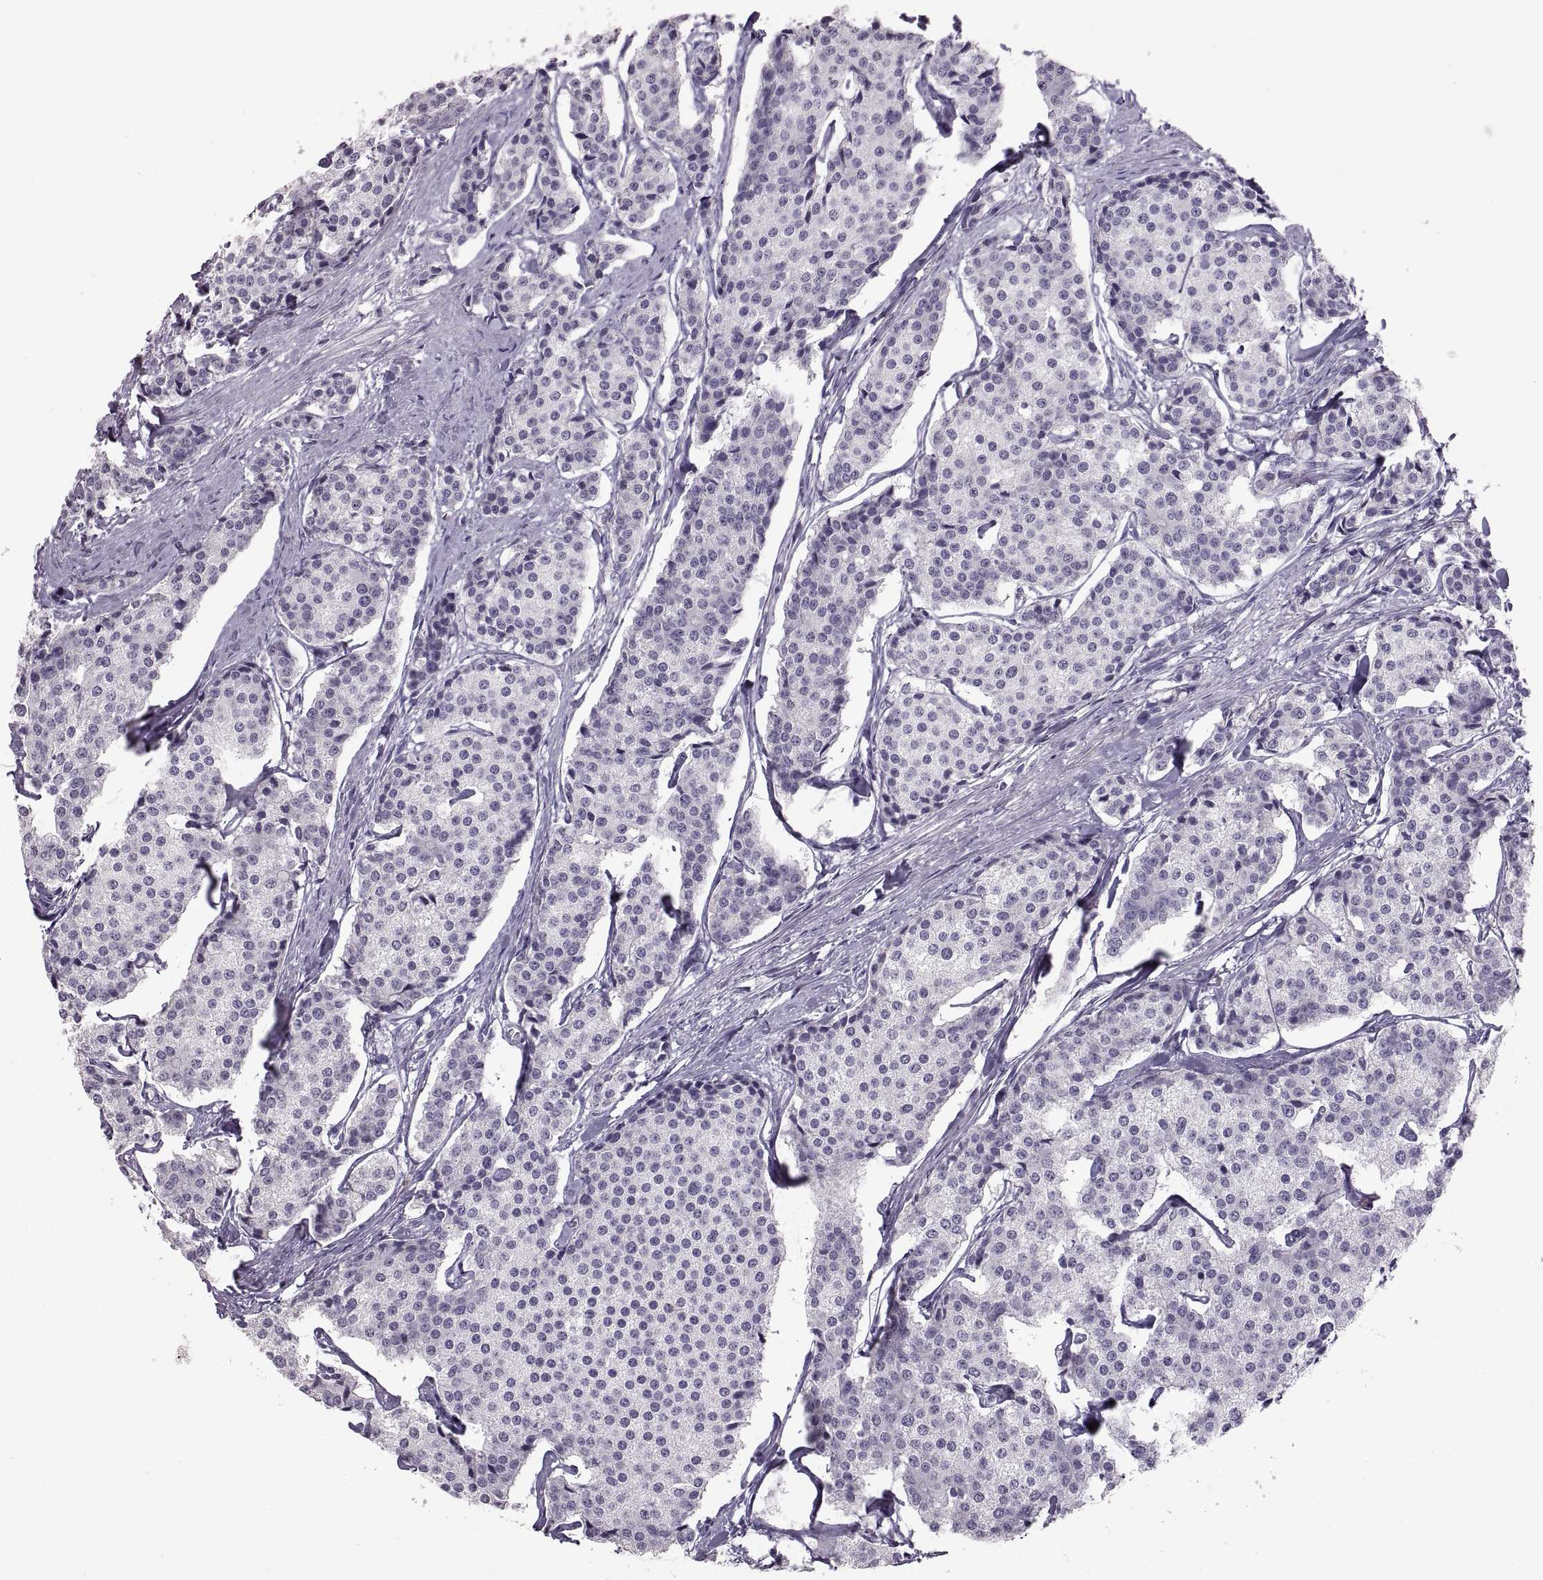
{"staining": {"intensity": "negative", "quantity": "none", "location": "none"}, "tissue": "carcinoid", "cell_type": "Tumor cells", "image_type": "cancer", "snomed": [{"axis": "morphology", "description": "Carcinoid, malignant, NOS"}, {"axis": "topography", "description": "Small intestine"}], "caption": "Tumor cells show no significant expression in carcinoid.", "gene": "SPACDR", "patient": {"sex": "female", "age": 65}}